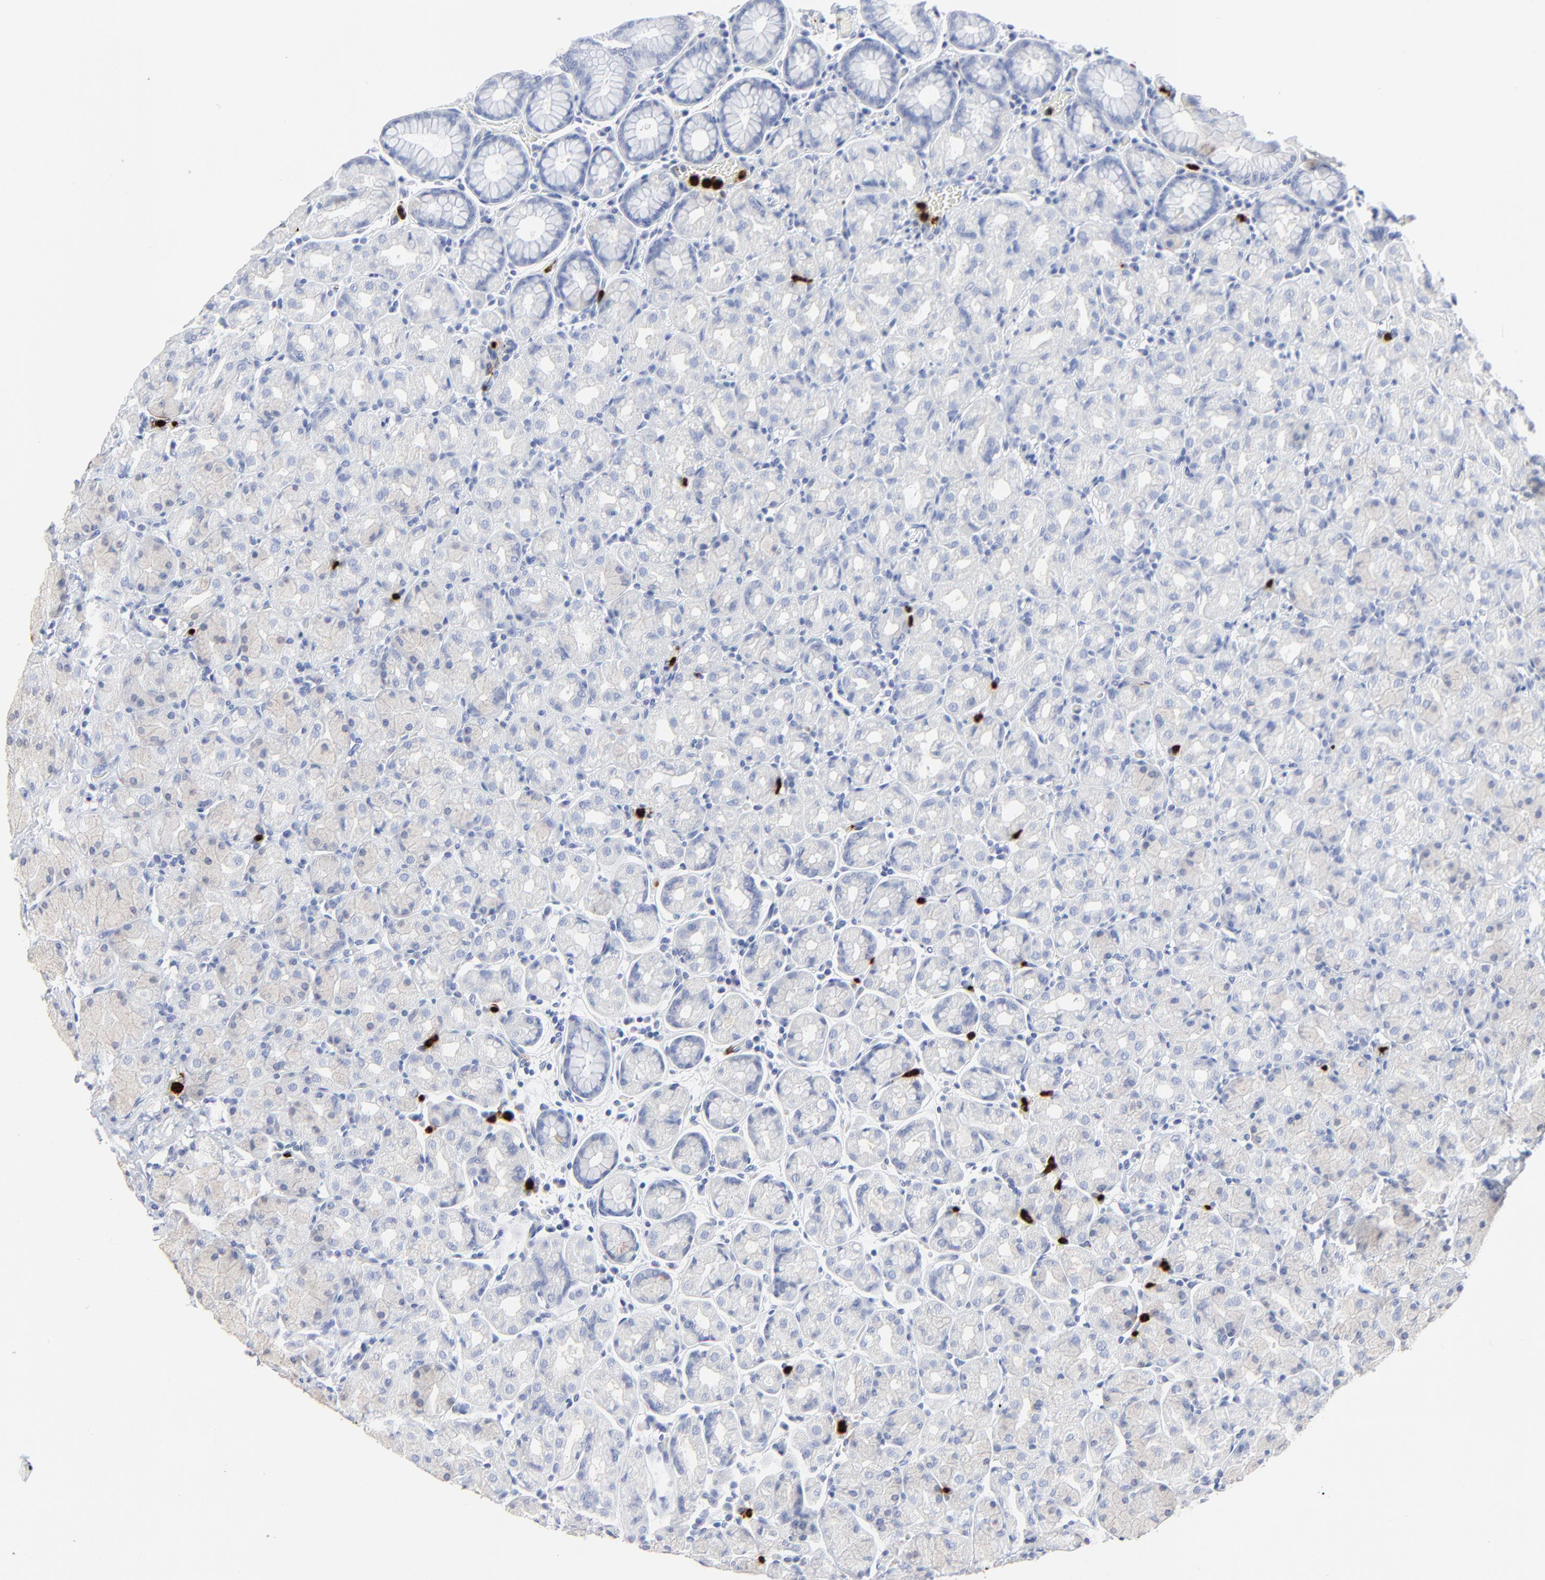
{"staining": {"intensity": "weak", "quantity": "<25%", "location": "cytoplasmic/membranous"}, "tissue": "stomach", "cell_type": "Glandular cells", "image_type": "normal", "snomed": [{"axis": "morphology", "description": "Normal tissue, NOS"}, {"axis": "topography", "description": "Stomach, lower"}], "caption": "Immunohistochemistry photomicrograph of unremarkable stomach: stomach stained with DAB exhibits no significant protein staining in glandular cells.", "gene": "LCN2", "patient": {"sex": "male", "age": 56}}